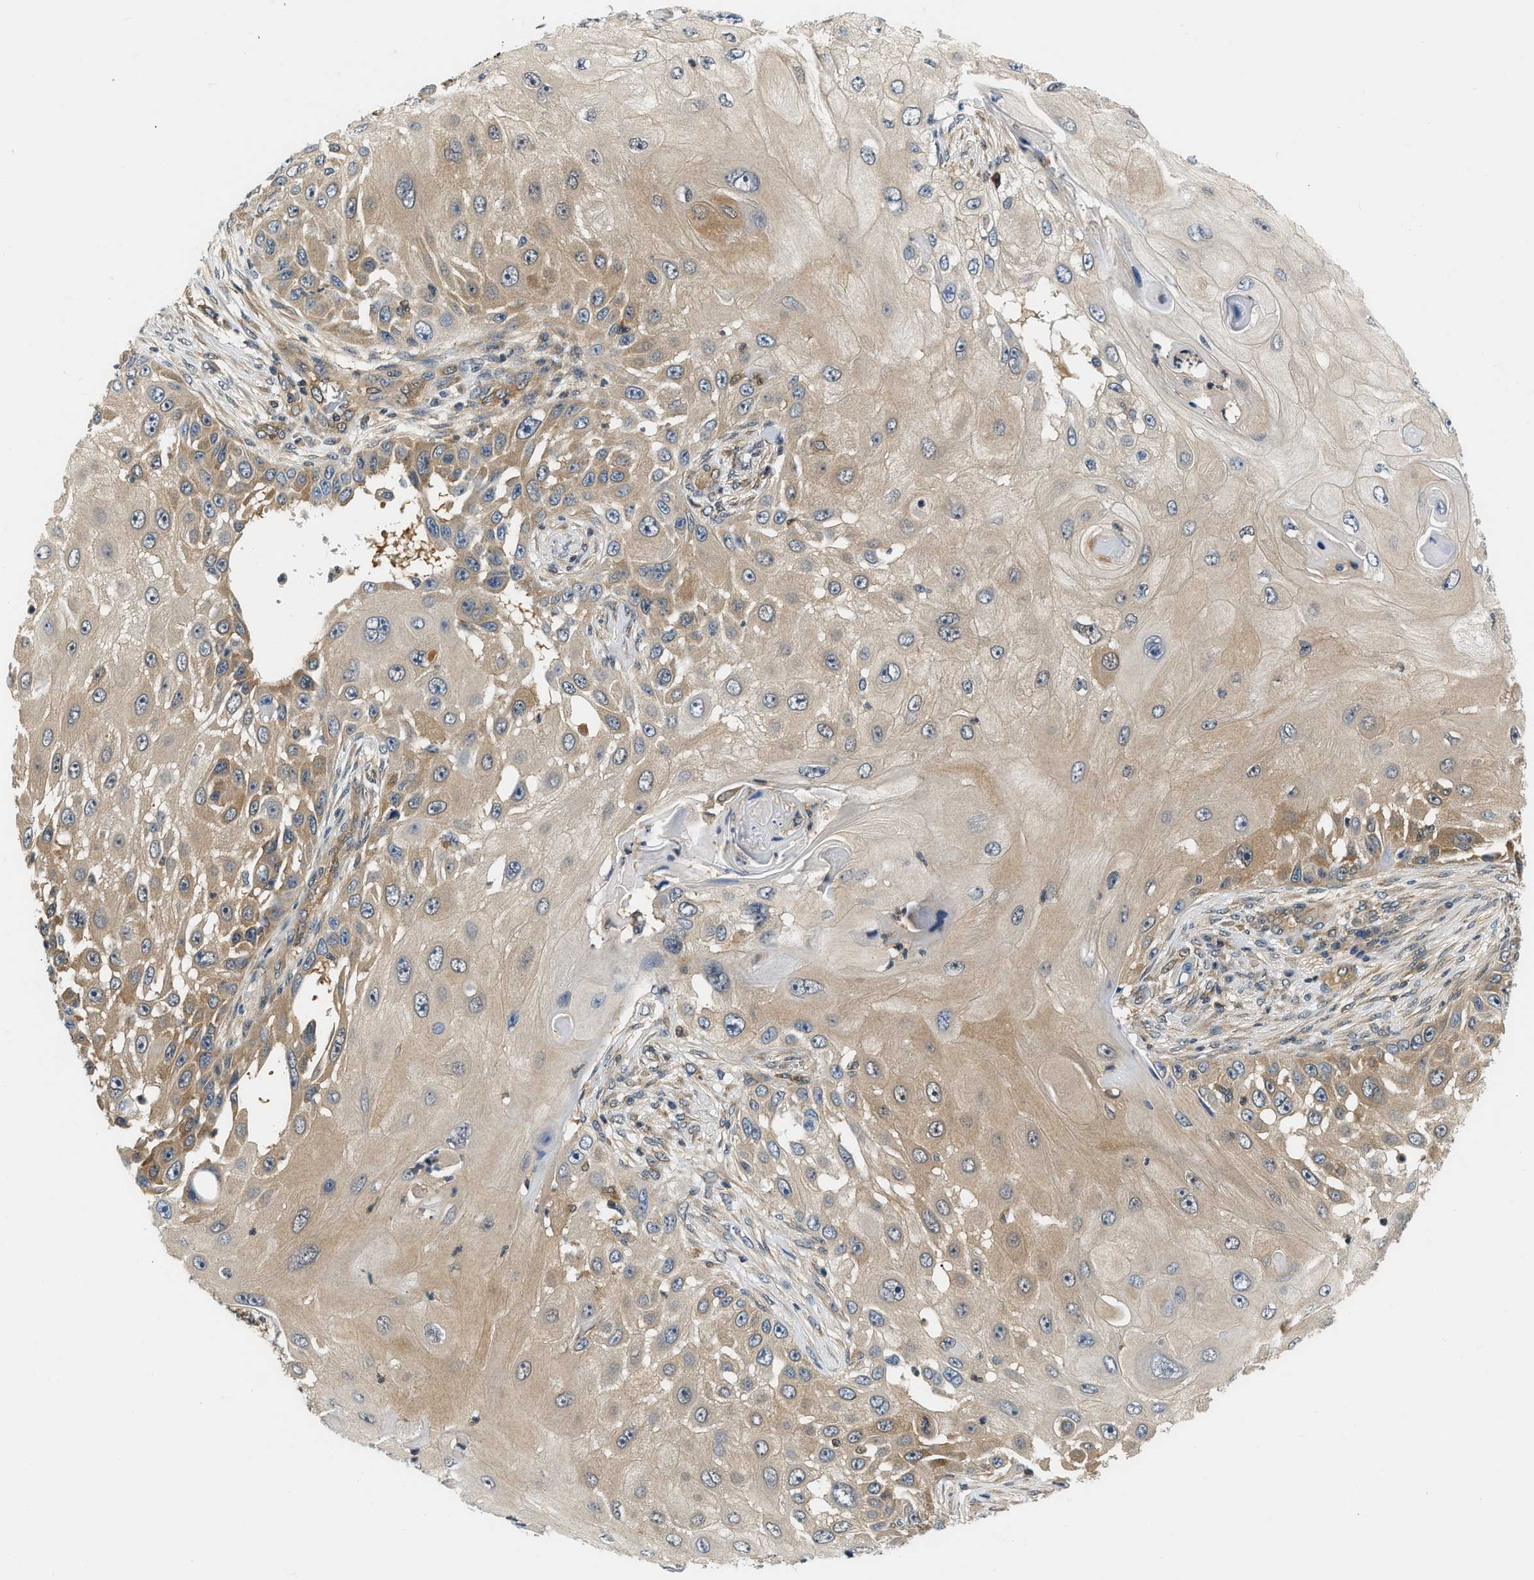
{"staining": {"intensity": "moderate", "quantity": ">75%", "location": "cytoplasmic/membranous"}, "tissue": "skin cancer", "cell_type": "Tumor cells", "image_type": "cancer", "snomed": [{"axis": "morphology", "description": "Squamous cell carcinoma, NOS"}, {"axis": "topography", "description": "Skin"}], "caption": "Moderate cytoplasmic/membranous expression is seen in about >75% of tumor cells in skin squamous cell carcinoma.", "gene": "EIF4EBP2", "patient": {"sex": "female", "age": 44}}